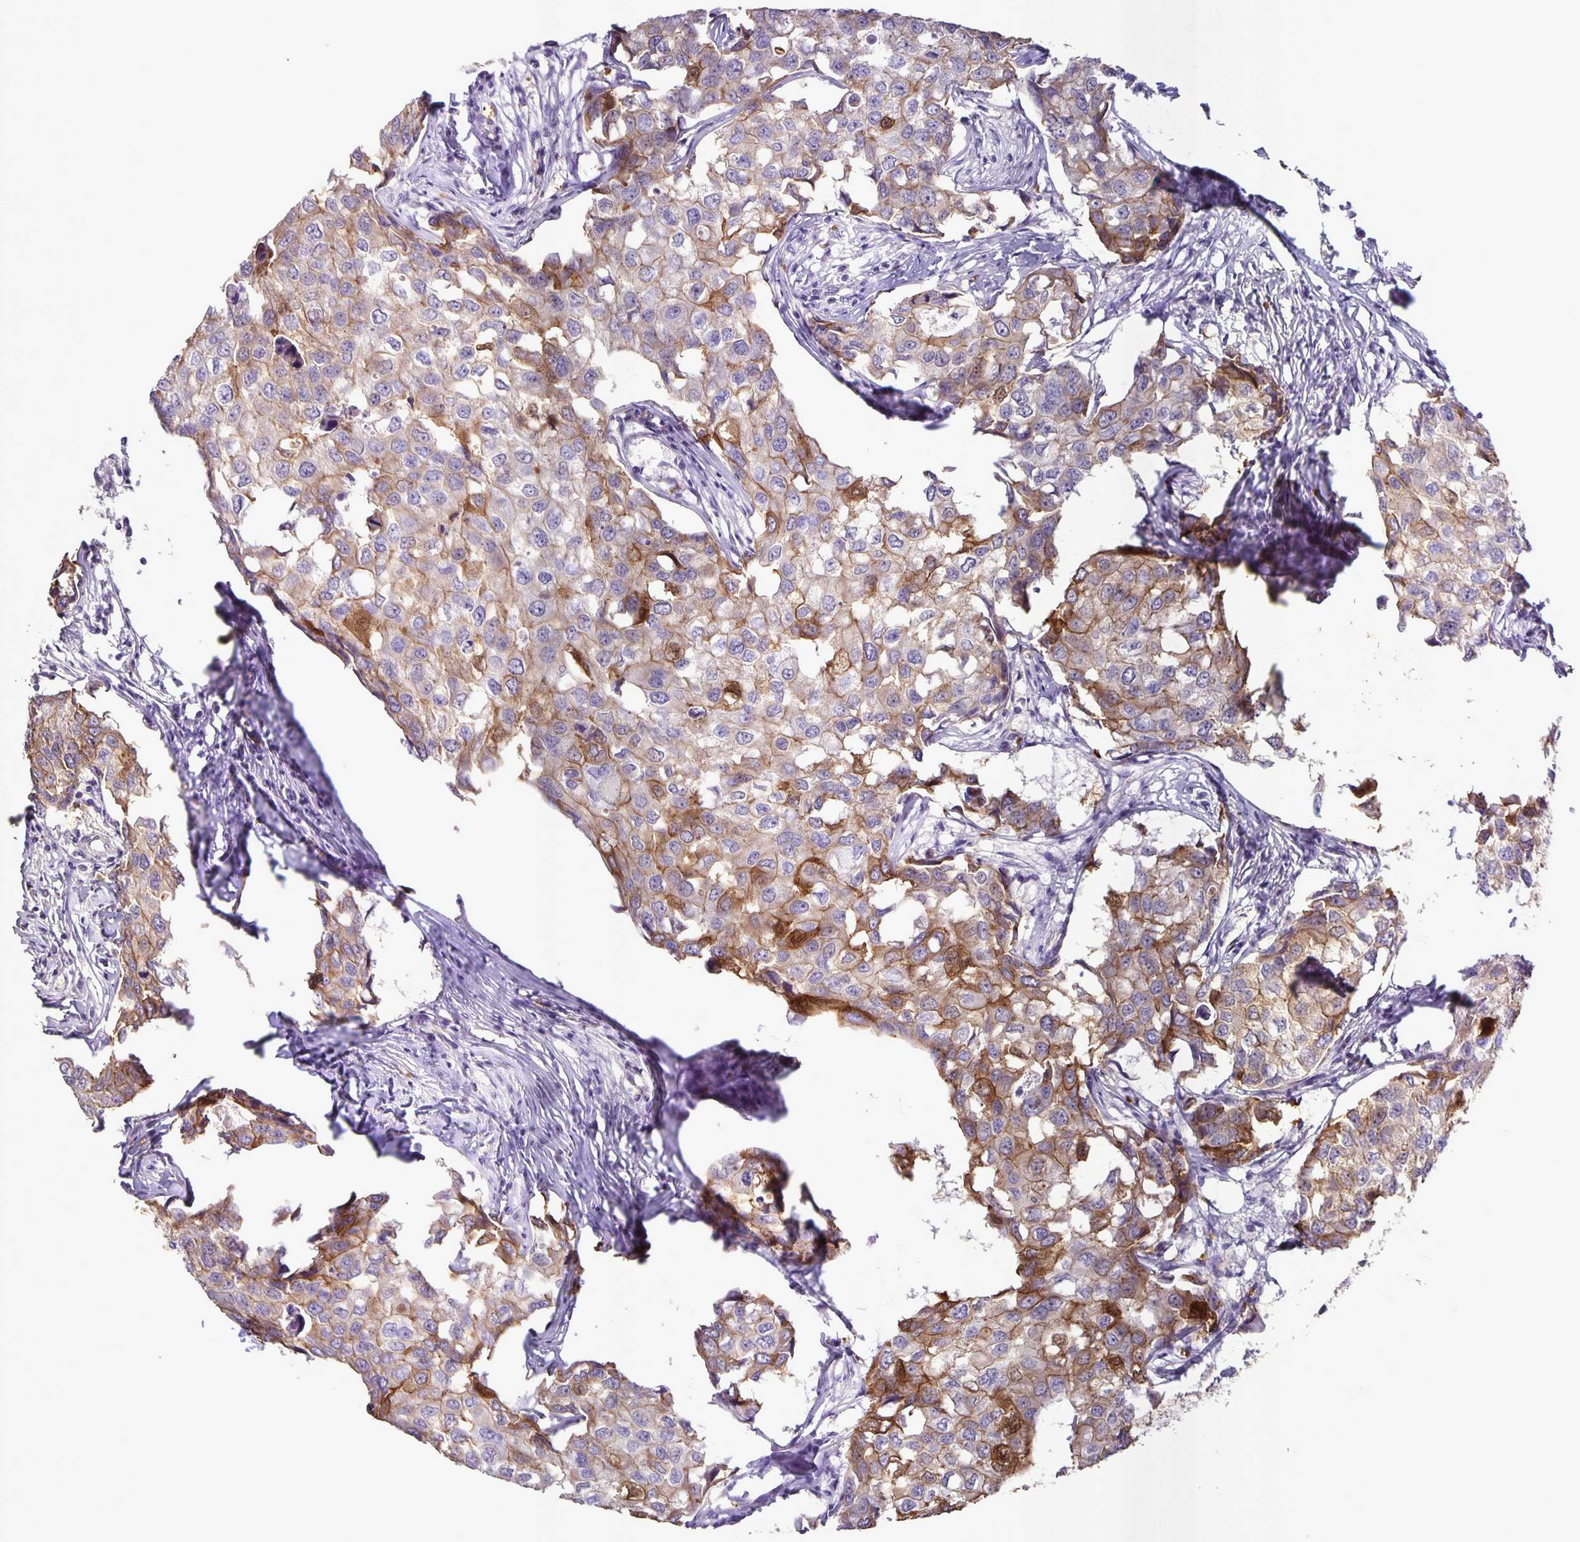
{"staining": {"intensity": "moderate", "quantity": "<25%", "location": "cytoplasmic/membranous"}, "tissue": "breast cancer", "cell_type": "Tumor cells", "image_type": "cancer", "snomed": [{"axis": "morphology", "description": "Duct carcinoma"}, {"axis": "topography", "description": "Breast"}], "caption": "Protein expression analysis of breast cancer demonstrates moderate cytoplasmic/membranous staining in approximately <25% of tumor cells.", "gene": "SRCIN1", "patient": {"sex": "female", "age": 27}}